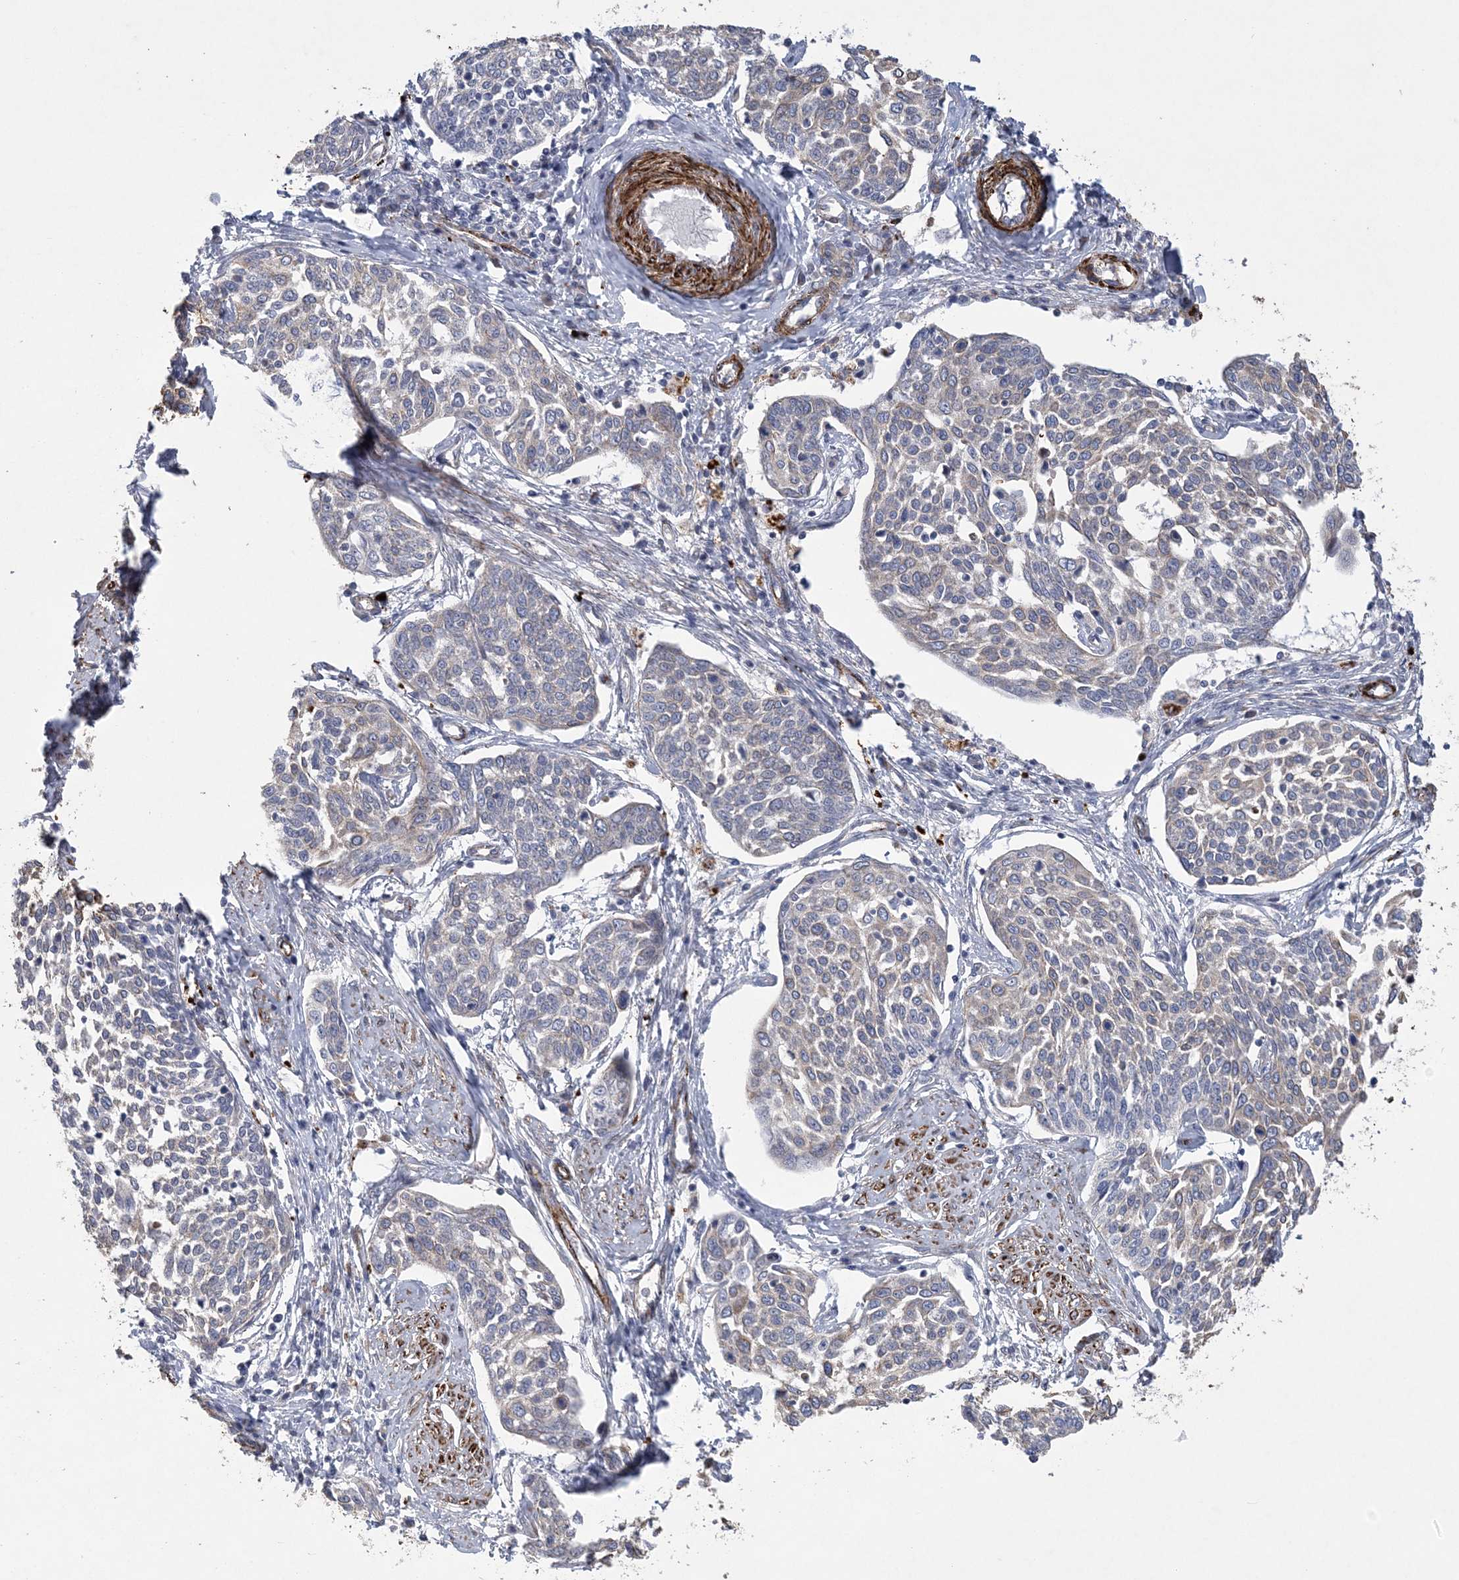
{"staining": {"intensity": "negative", "quantity": "none", "location": "none"}, "tissue": "cervical cancer", "cell_type": "Tumor cells", "image_type": "cancer", "snomed": [{"axis": "morphology", "description": "Squamous cell carcinoma, NOS"}, {"axis": "topography", "description": "Cervix"}], "caption": "Tumor cells are negative for protein expression in human squamous cell carcinoma (cervical).", "gene": "ARSJ", "patient": {"sex": "female", "age": 34}}